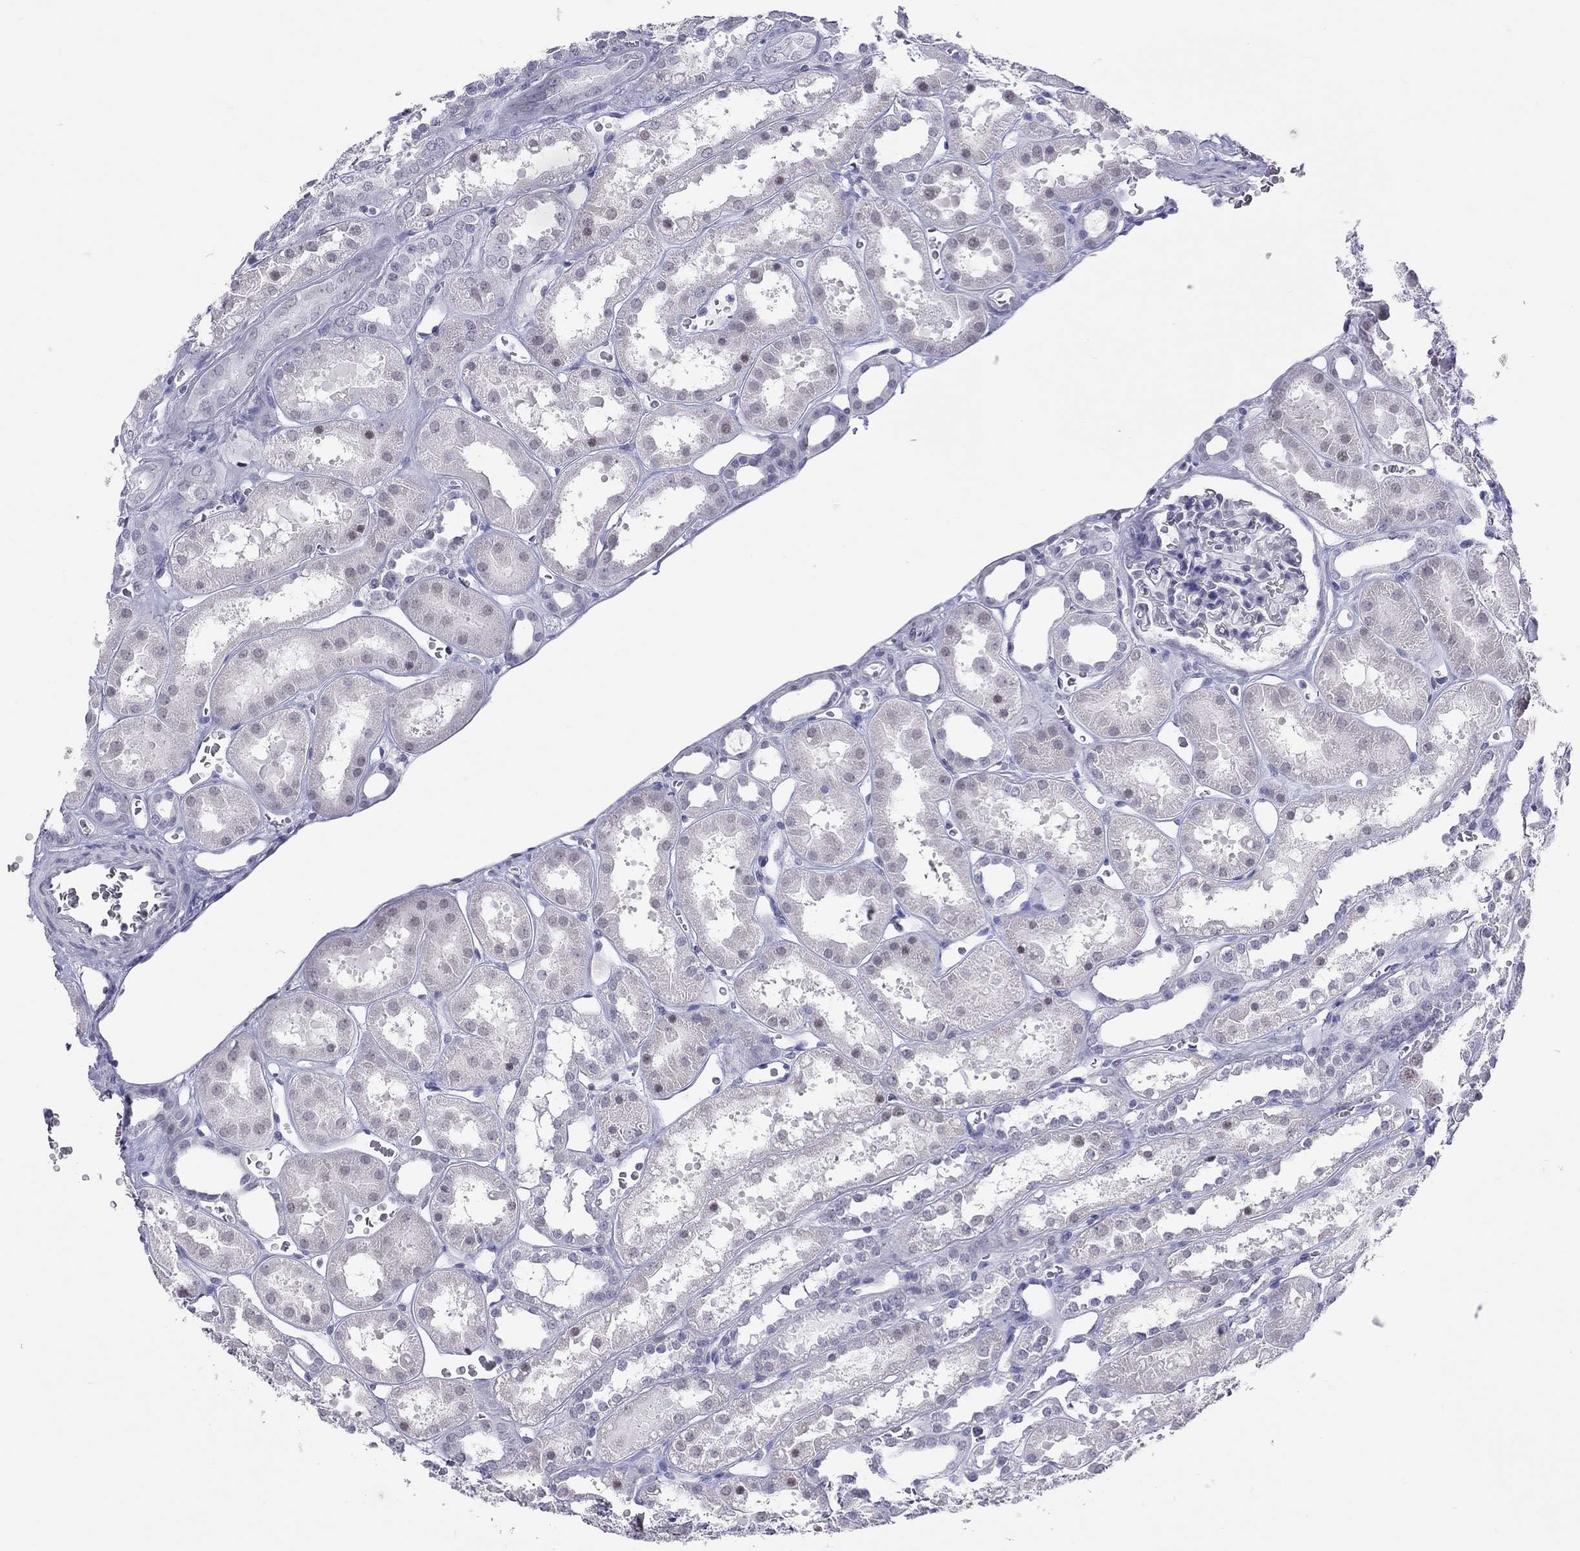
{"staining": {"intensity": "negative", "quantity": "none", "location": "none"}, "tissue": "kidney", "cell_type": "Cells in glomeruli", "image_type": "normal", "snomed": [{"axis": "morphology", "description": "Normal tissue, NOS"}, {"axis": "topography", "description": "Kidney"}], "caption": "IHC of normal human kidney demonstrates no staining in cells in glomeruli.", "gene": "JHY", "patient": {"sex": "female", "age": 41}}